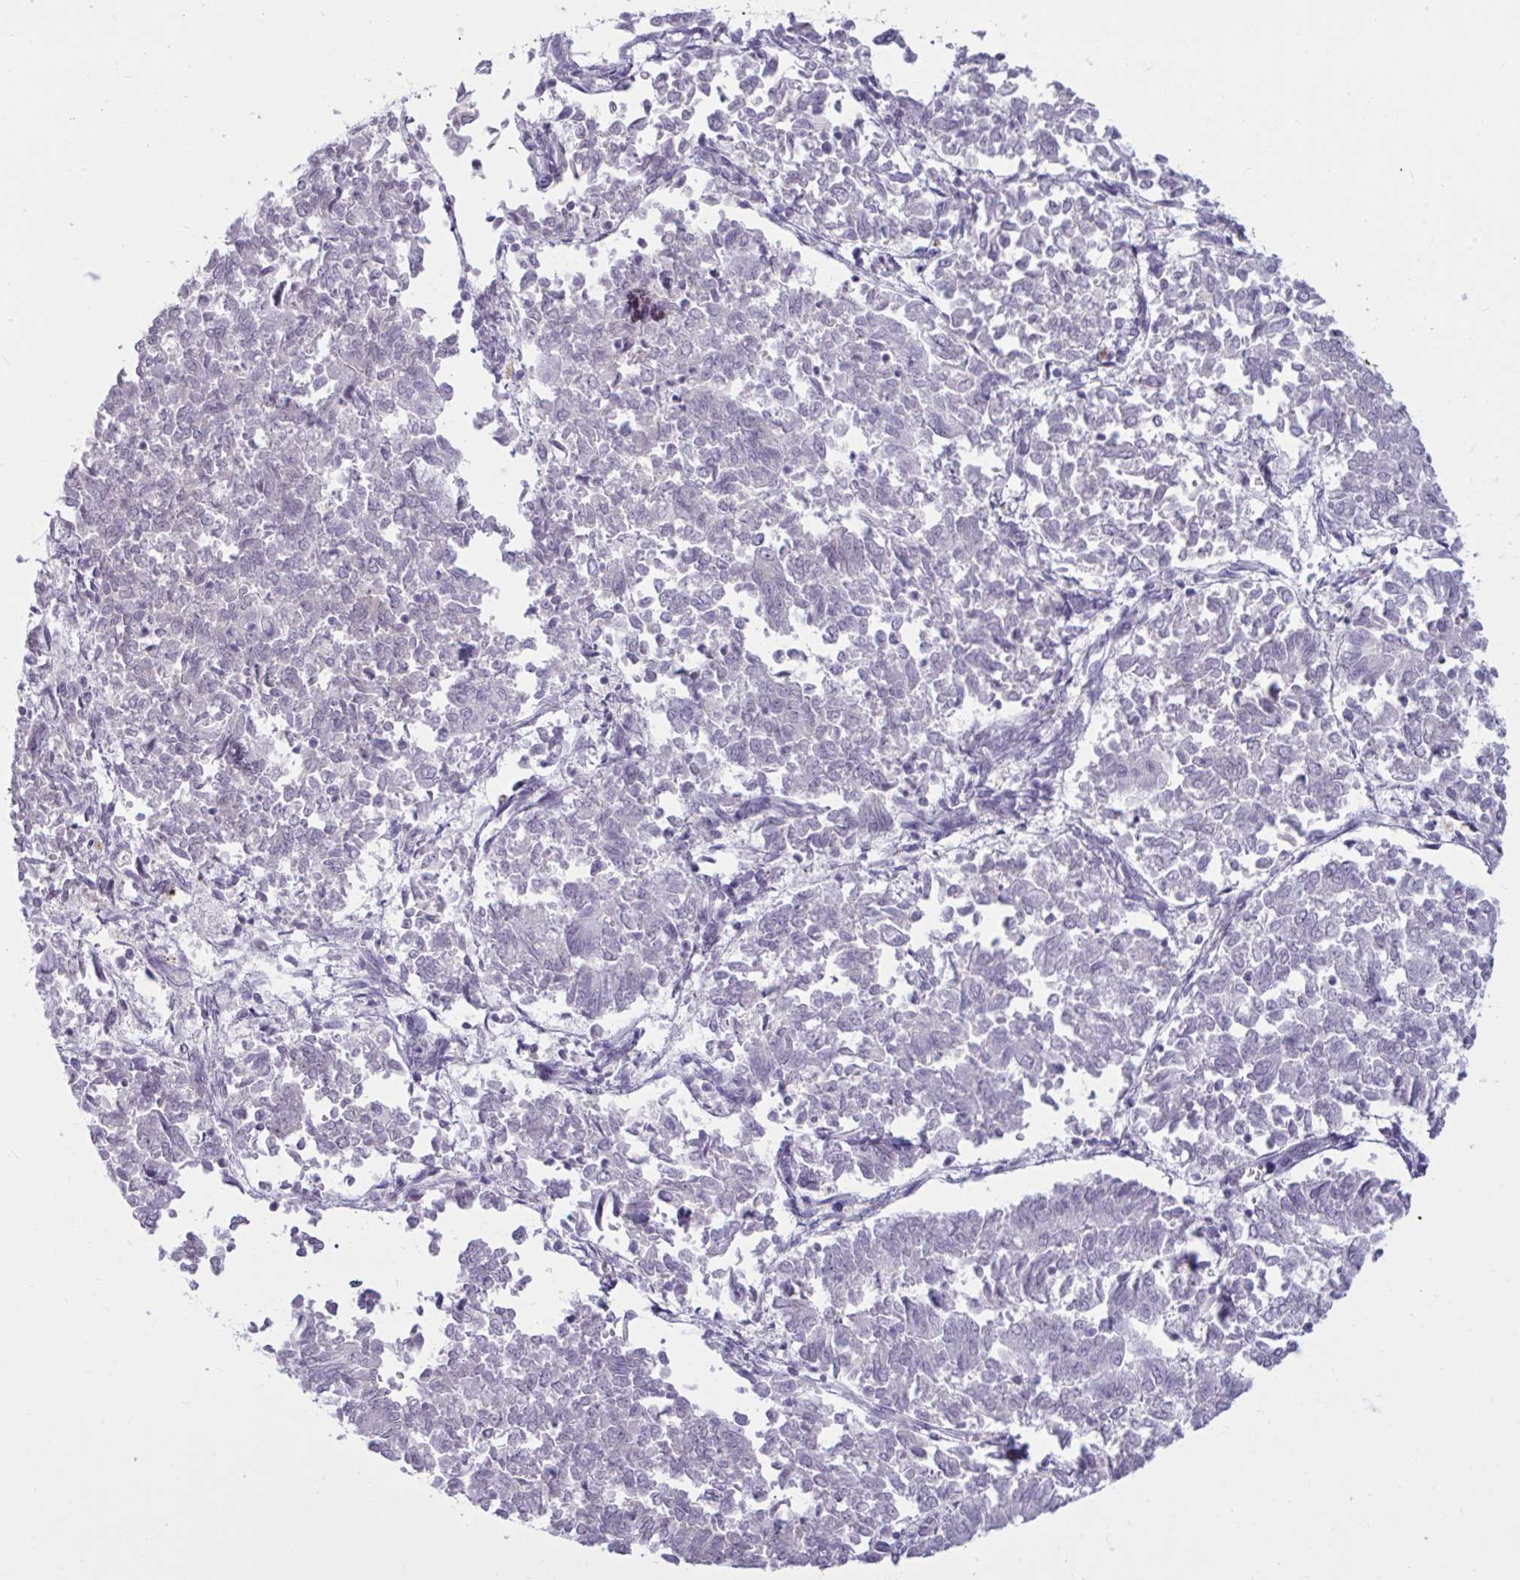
{"staining": {"intensity": "negative", "quantity": "none", "location": "none"}, "tissue": "endometrial cancer", "cell_type": "Tumor cells", "image_type": "cancer", "snomed": [{"axis": "morphology", "description": "Adenocarcinoma, NOS"}, {"axis": "topography", "description": "Endometrium"}], "caption": "Immunohistochemistry image of neoplastic tissue: human endometrial cancer stained with DAB (3,3'-diaminobenzidine) exhibits no significant protein expression in tumor cells.", "gene": "TBC1D4", "patient": {"sex": "female", "age": 65}}